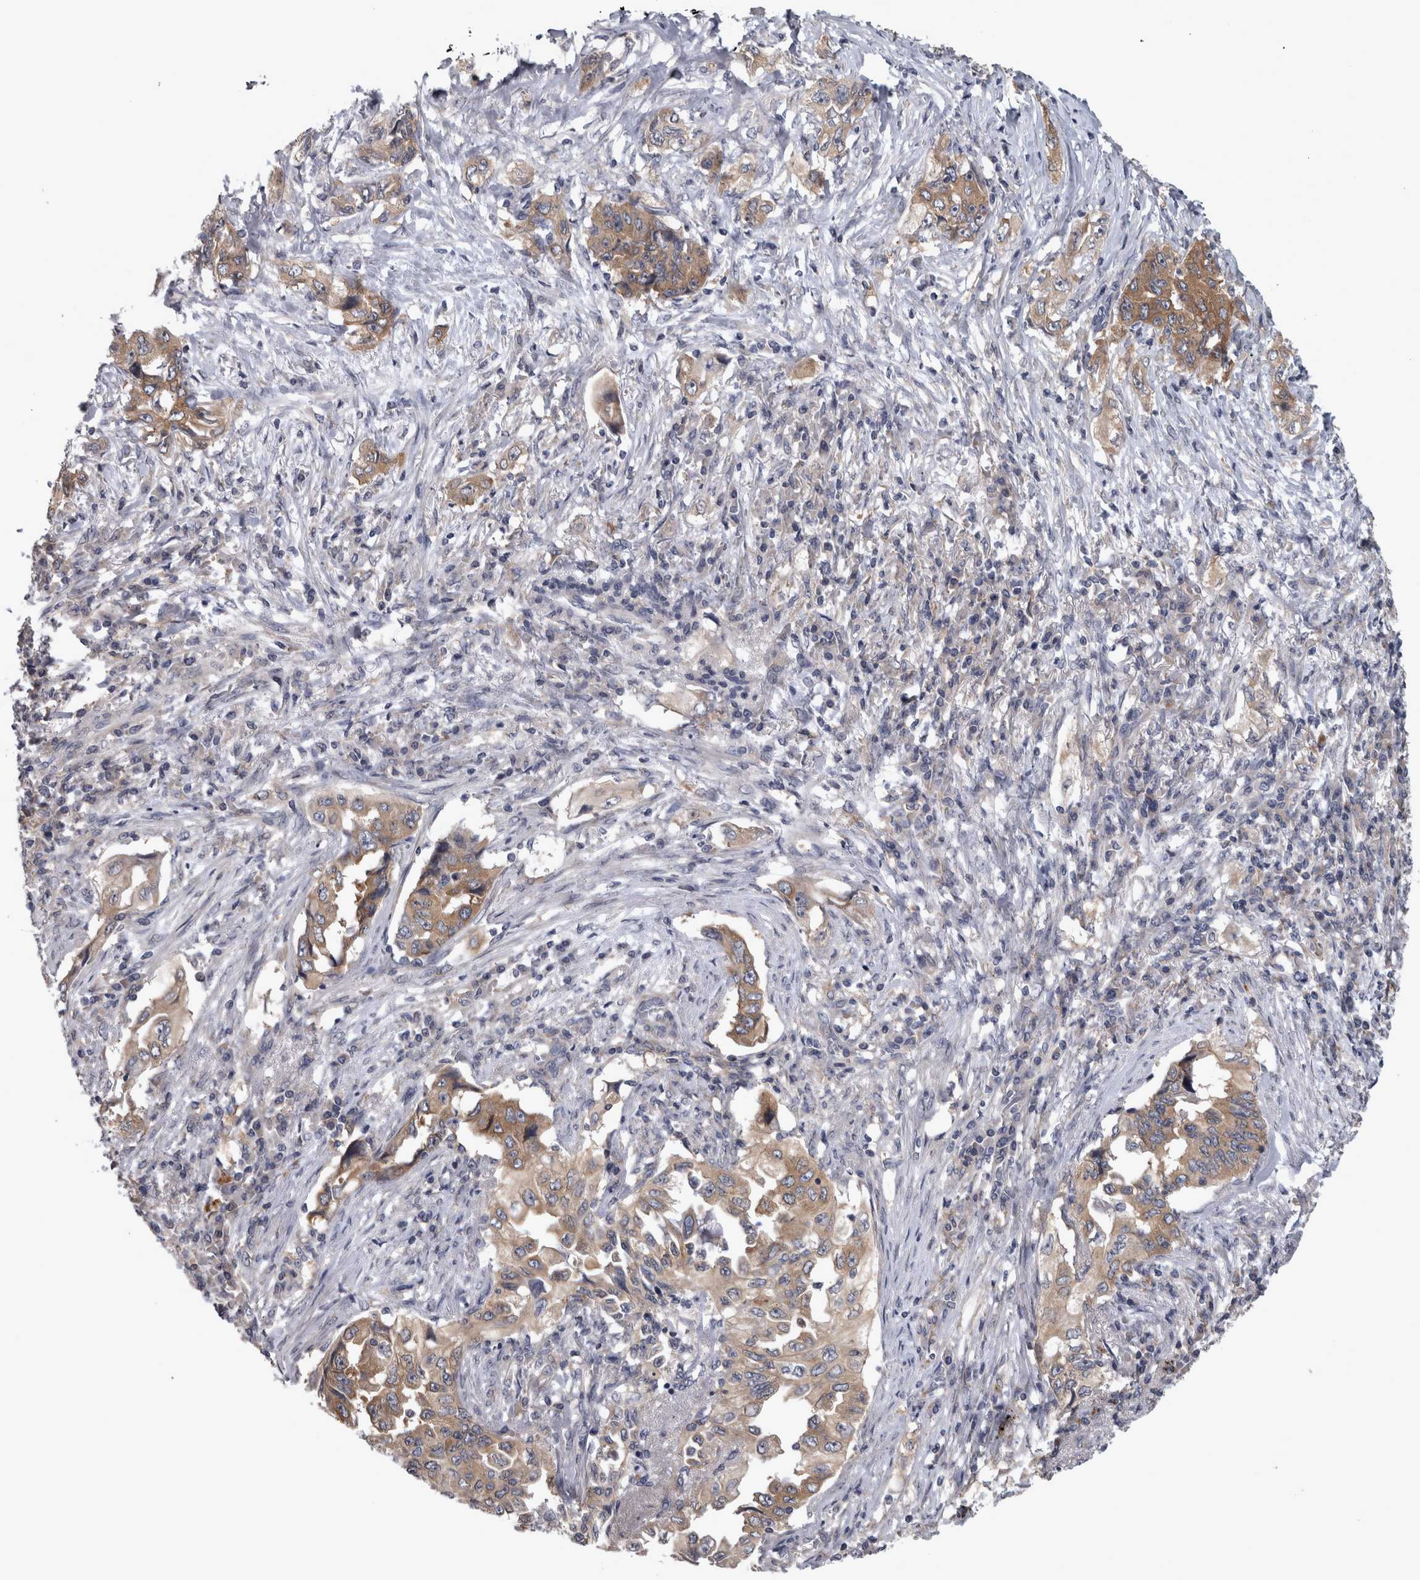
{"staining": {"intensity": "moderate", "quantity": ">75%", "location": "cytoplasmic/membranous"}, "tissue": "lung cancer", "cell_type": "Tumor cells", "image_type": "cancer", "snomed": [{"axis": "morphology", "description": "Adenocarcinoma, NOS"}, {"axis": "topography", "description": "Lung"}], "caption": "Immunohistochemical staining of adenocarcinoma (lung) reveals medium levels of moderate cytoplasmic/membranous protein expression in about >75% of tumor cells.", "gene": "PRKCI", "patient": {"sex": "female", "age": 51}}